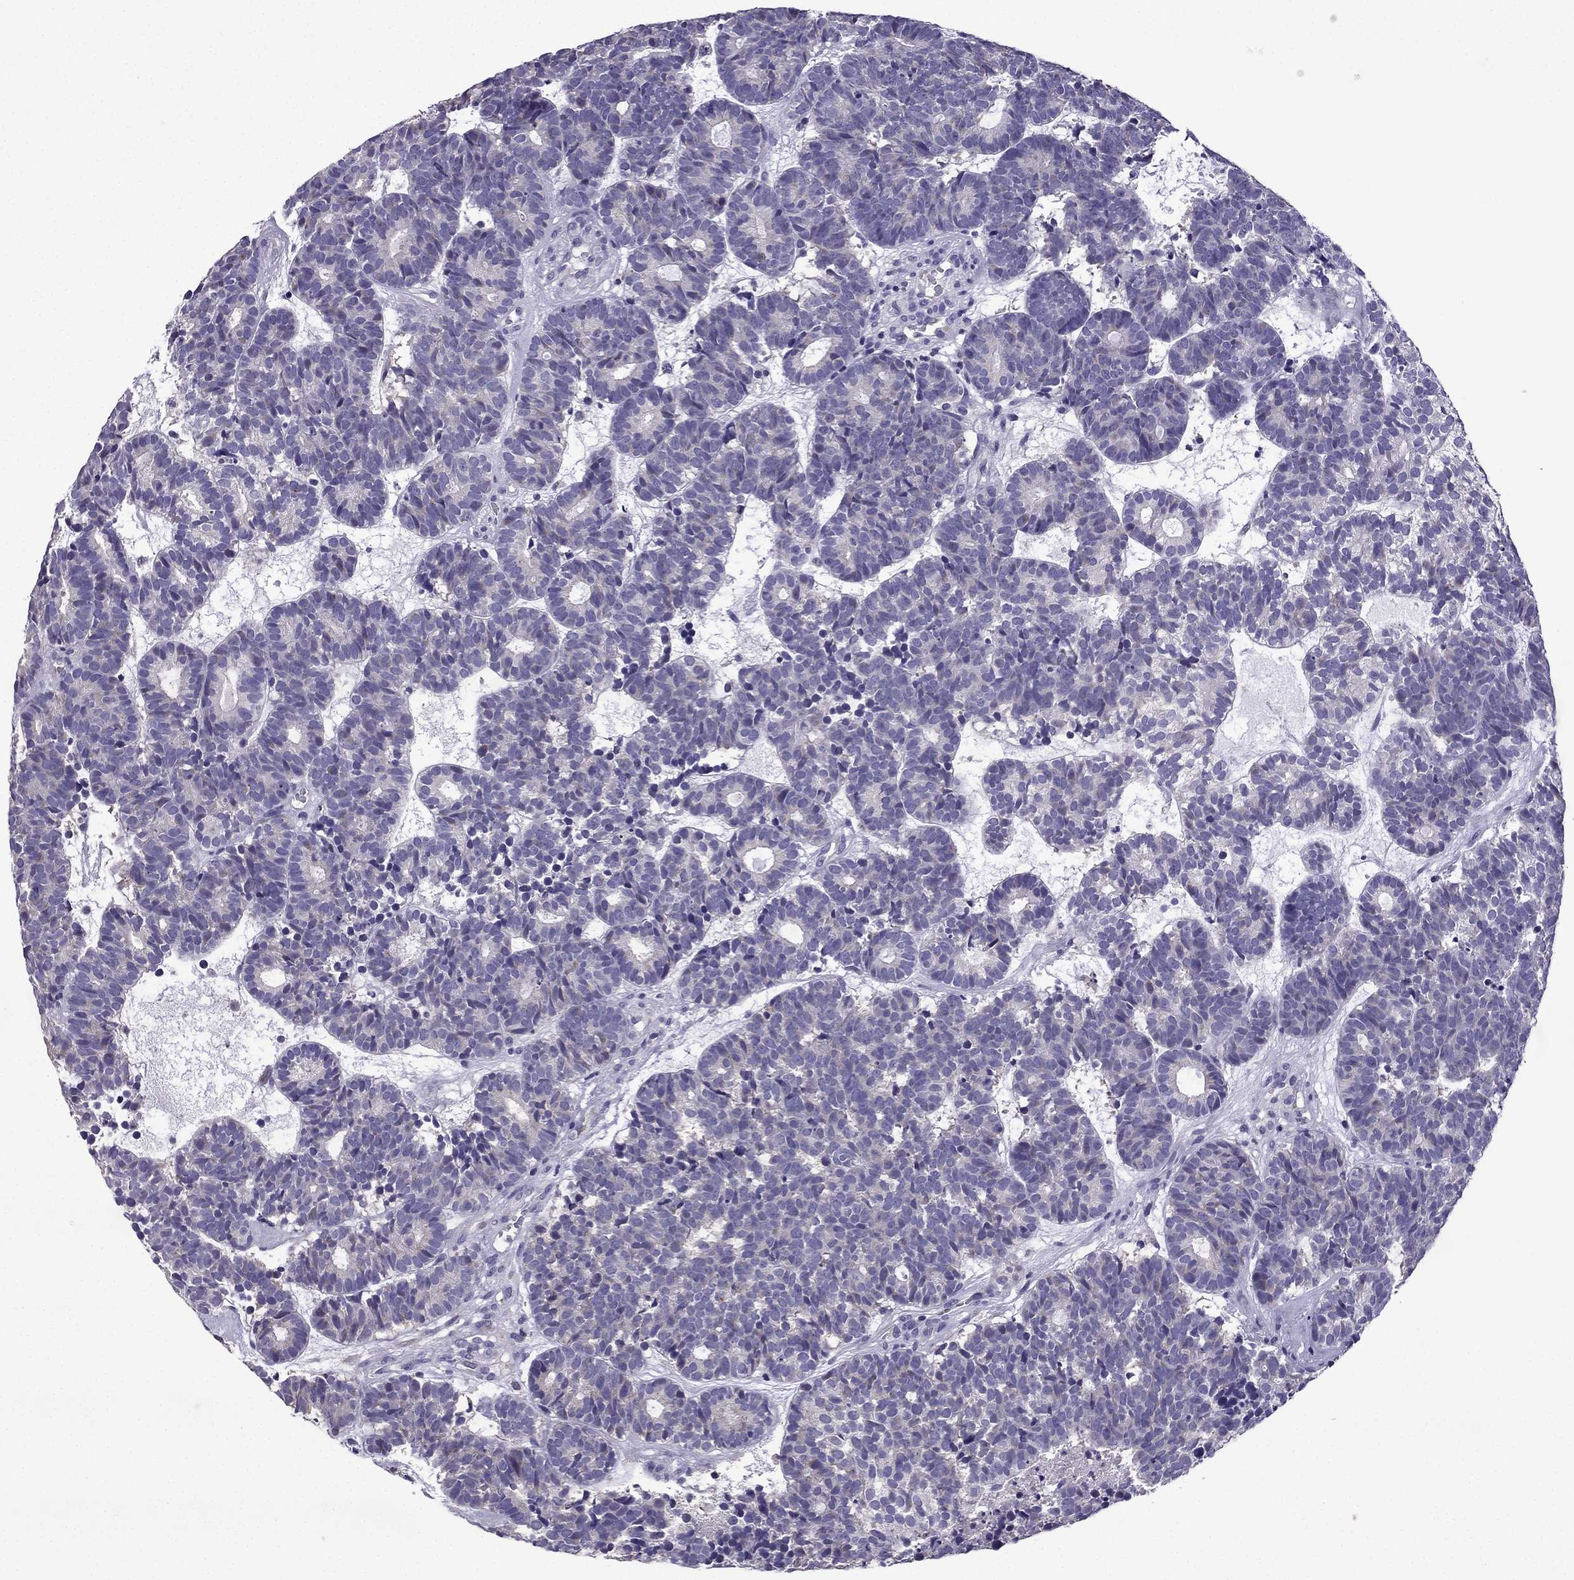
{"staining": {"intensity": "negative", "quantity": "none", "location": "none"}, "tissue": "head and neck cancer", "cell_type": "Tumor cells", "image_type": "cancer", "snomed": [{"axis": "morphology", "description": "Adenocarcinoma, NOS"}, {"axis": "topography", "description": "Head-Neck"}], "caption": "Photomicrograph shows no significant protein positivity in tumor cells of adenocarcinoma (head and neck).", "gene": "TTN", "patient": {"sex": "female", "age": 81}}